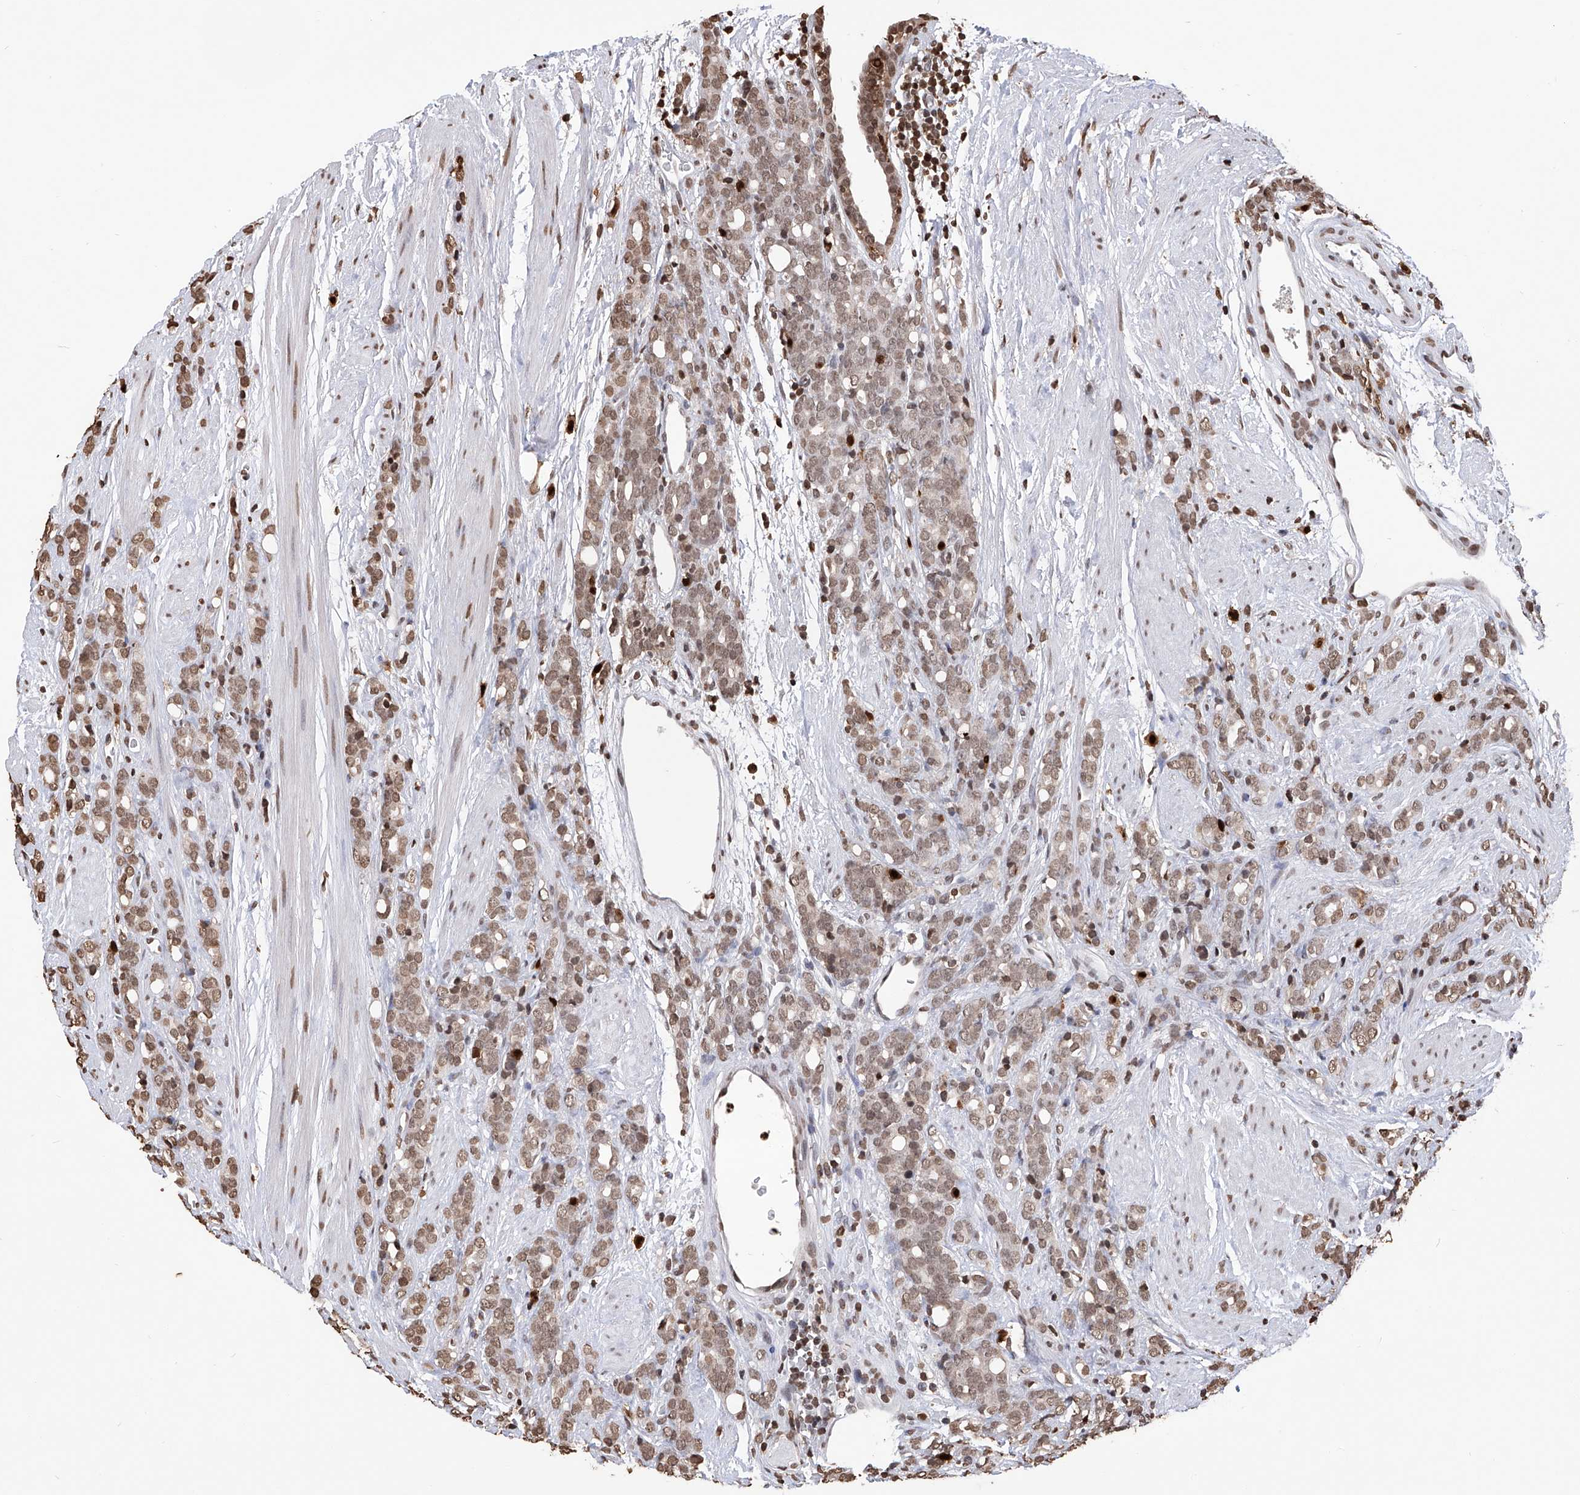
{"staining": {"intensity": "moderate", "quantity": ">75%", "location": "nuclear"}, "tissue": "prostate cancer", "cell_type": "Tumor cells", "image_type": "cancer", "snomed": [{"axis": "morphology", "description": "Adenocarcinoma, High grade"}, {"axis": "topography", "description": "Prostate"}], "caption": "Prostate cancer stained for a protein demonstrates moderate nuclear positivity in tumor cells. Using DAB (brown) and hematoxylin (blue) stains, captured at high magnification using brightfield microscopy.", "gene": "CFAP410", "patient": {"sex": "male", "age": 62}}